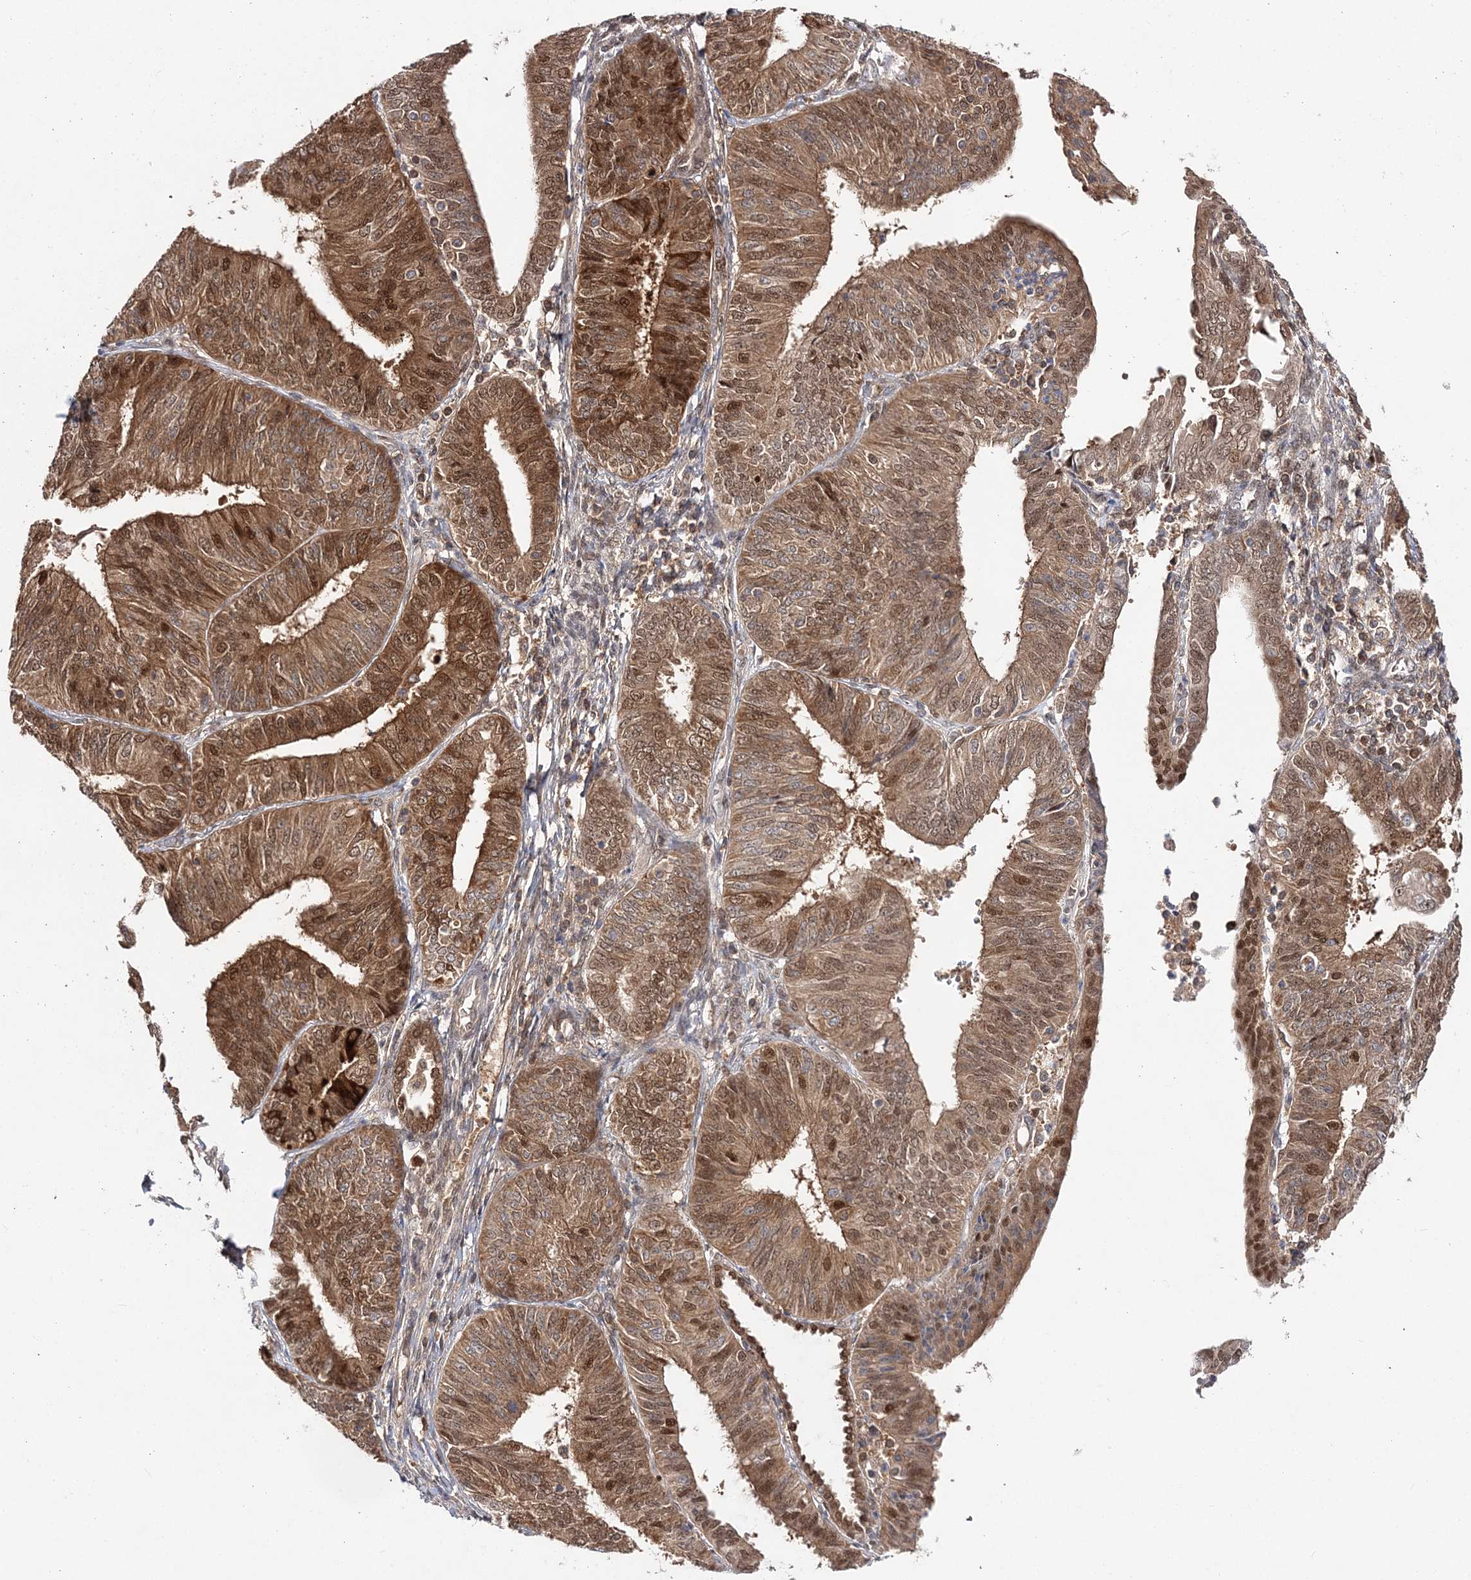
{"staining": {"intensity": "strong", "quantity": ">75%", "location": "cytoplasmic/membranous,nuclear"}, "tissue": "endometrial cancer", "cell_type": "Tumor cells", "image_type": "cancer", "snomed": [{"axis": "morphology", "description": "Adenocarcinoma, NOS"}, {"axis": "topography", "description": "Endometrium"}], "caption": "Endometrial cancer stained with a brown dye shows strong cytoplasmic/membranous and nuclear positive positivity in approximately >75% of tumor cells.", "gene": "NIF3L1", "patient": {"sex": "female", "age": 58}}